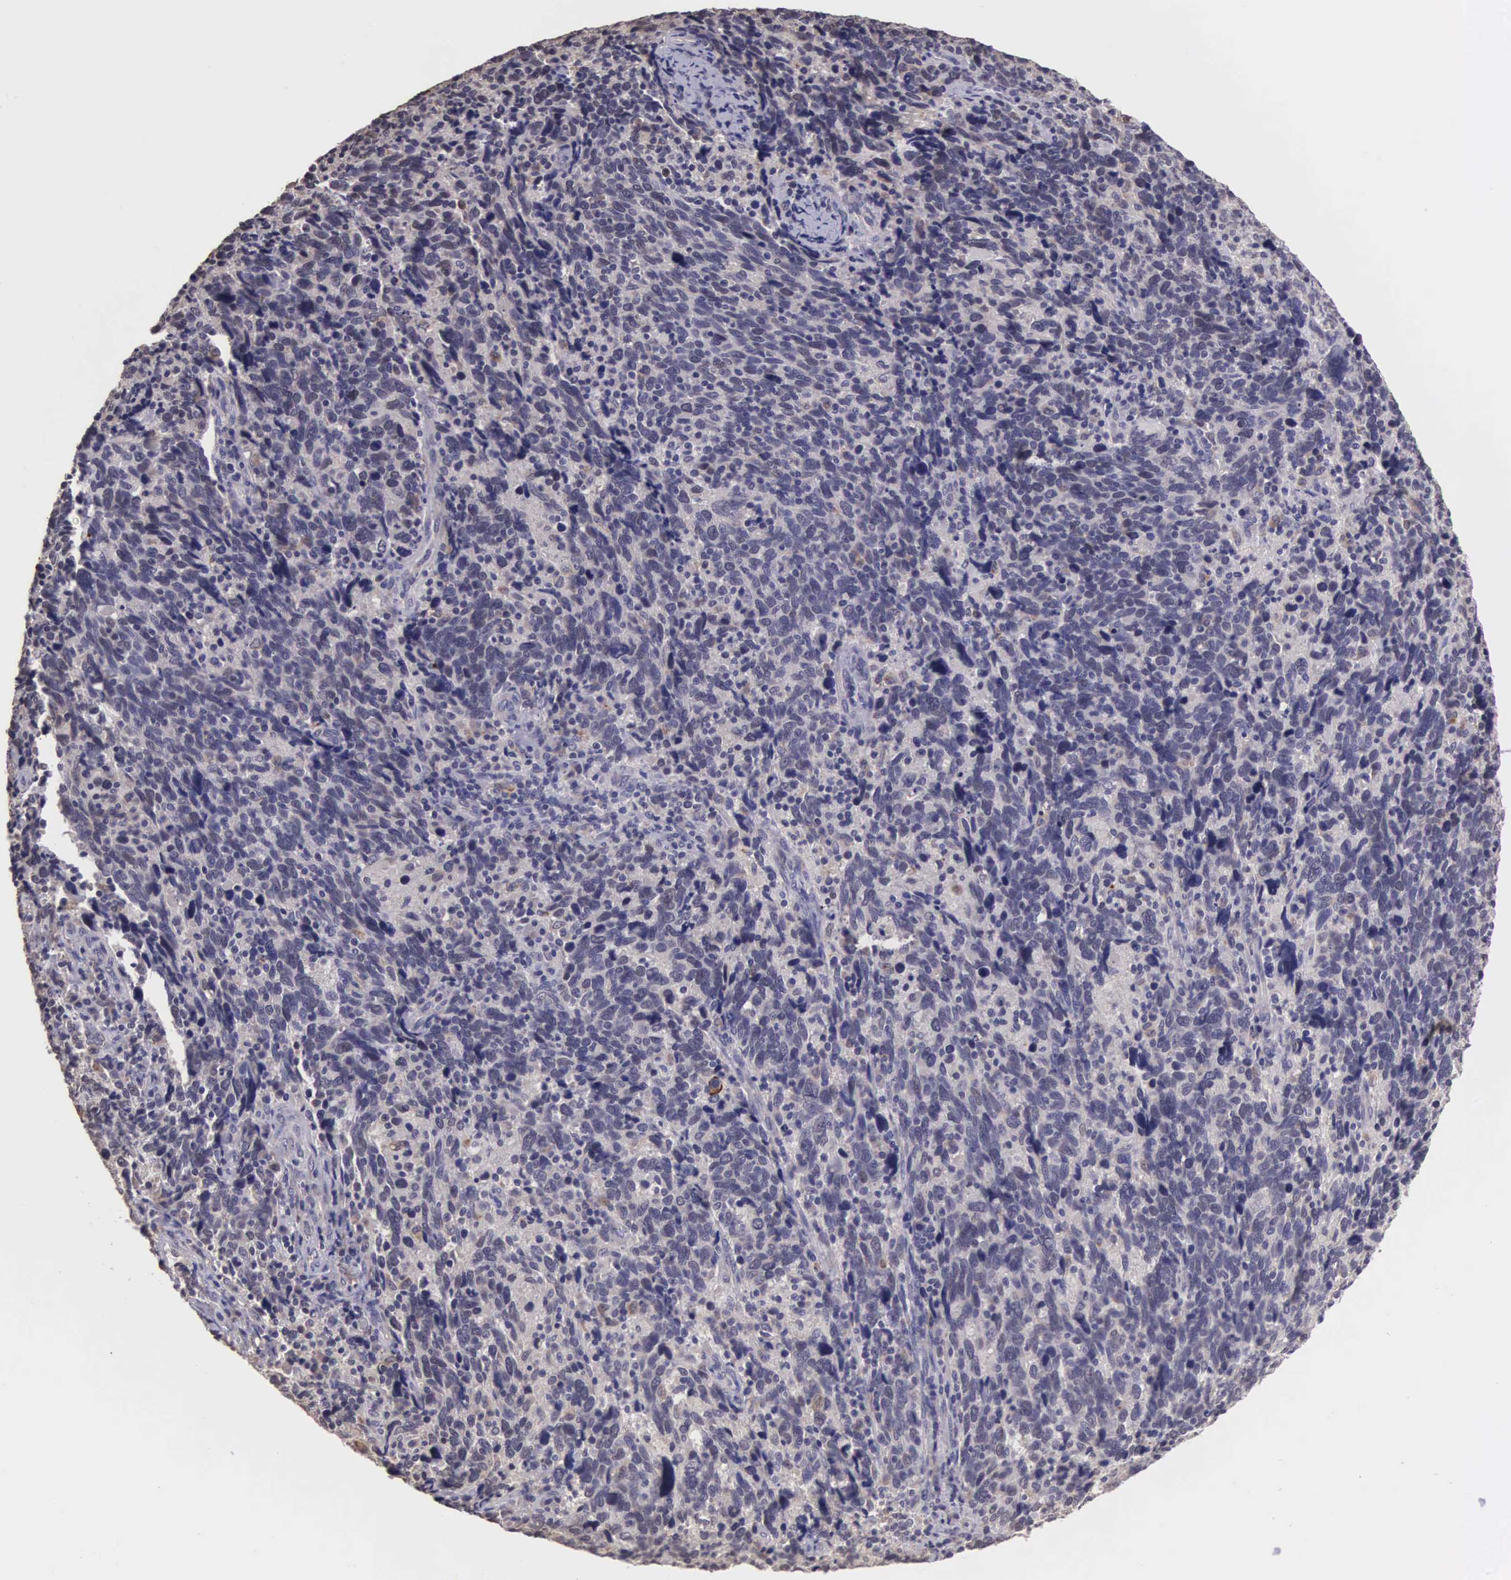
{"staining": {"intensity": "weak", "quantity": "<25%", "location": "nuclear"}, "tissue": "cervical cancer", "cell_type": "Tumor cells", "image_type": "cancer", "snomed": [{"axis": "morphology", "description": "Squamous cell carcinoma, NOS"}, {"axis": "topography", "description": "Cervix"}], "caption": "Image shows no protein positivity in tumor cells of cervical squamous cell carcinoma tissue.", "gene": "CDC45", "patient": {"sex": "female", "age": 41}}